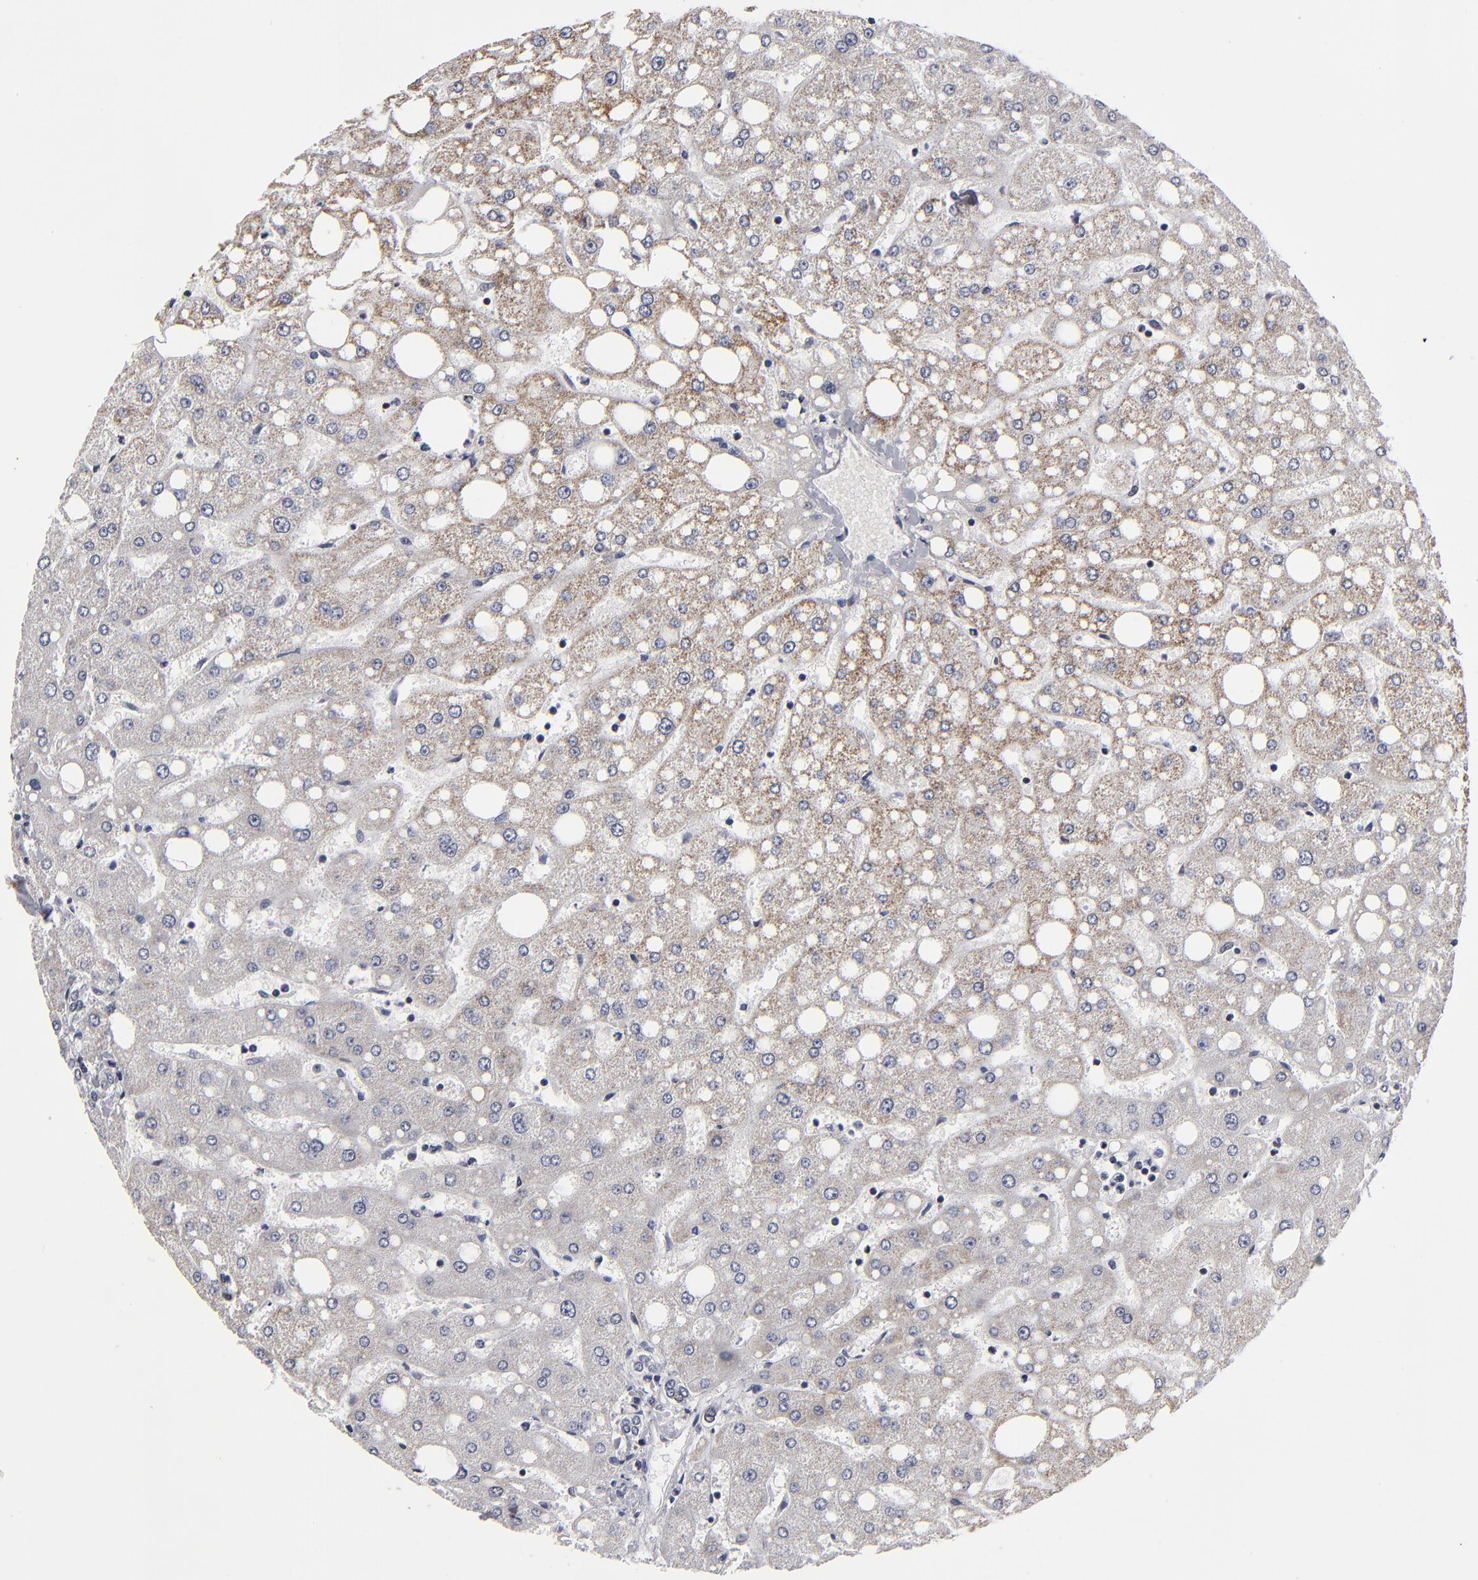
{"staining": {"intensity": "negative", "quantity": "none", "location": "none"}, "tissue": "liver", "cell_type": "Cholangiocytes", "image_type": "normal", "snomed": [{"axis": "morphology", "description": "Normal tissue, NOS"}, {"axis": "topography", "description": "Liver"}], "caption": "IHC of normal human liver reveals no positivity in cholangiocytes.", "gene": "ODF2", "patient": {"sex": "male", "age": 49}}